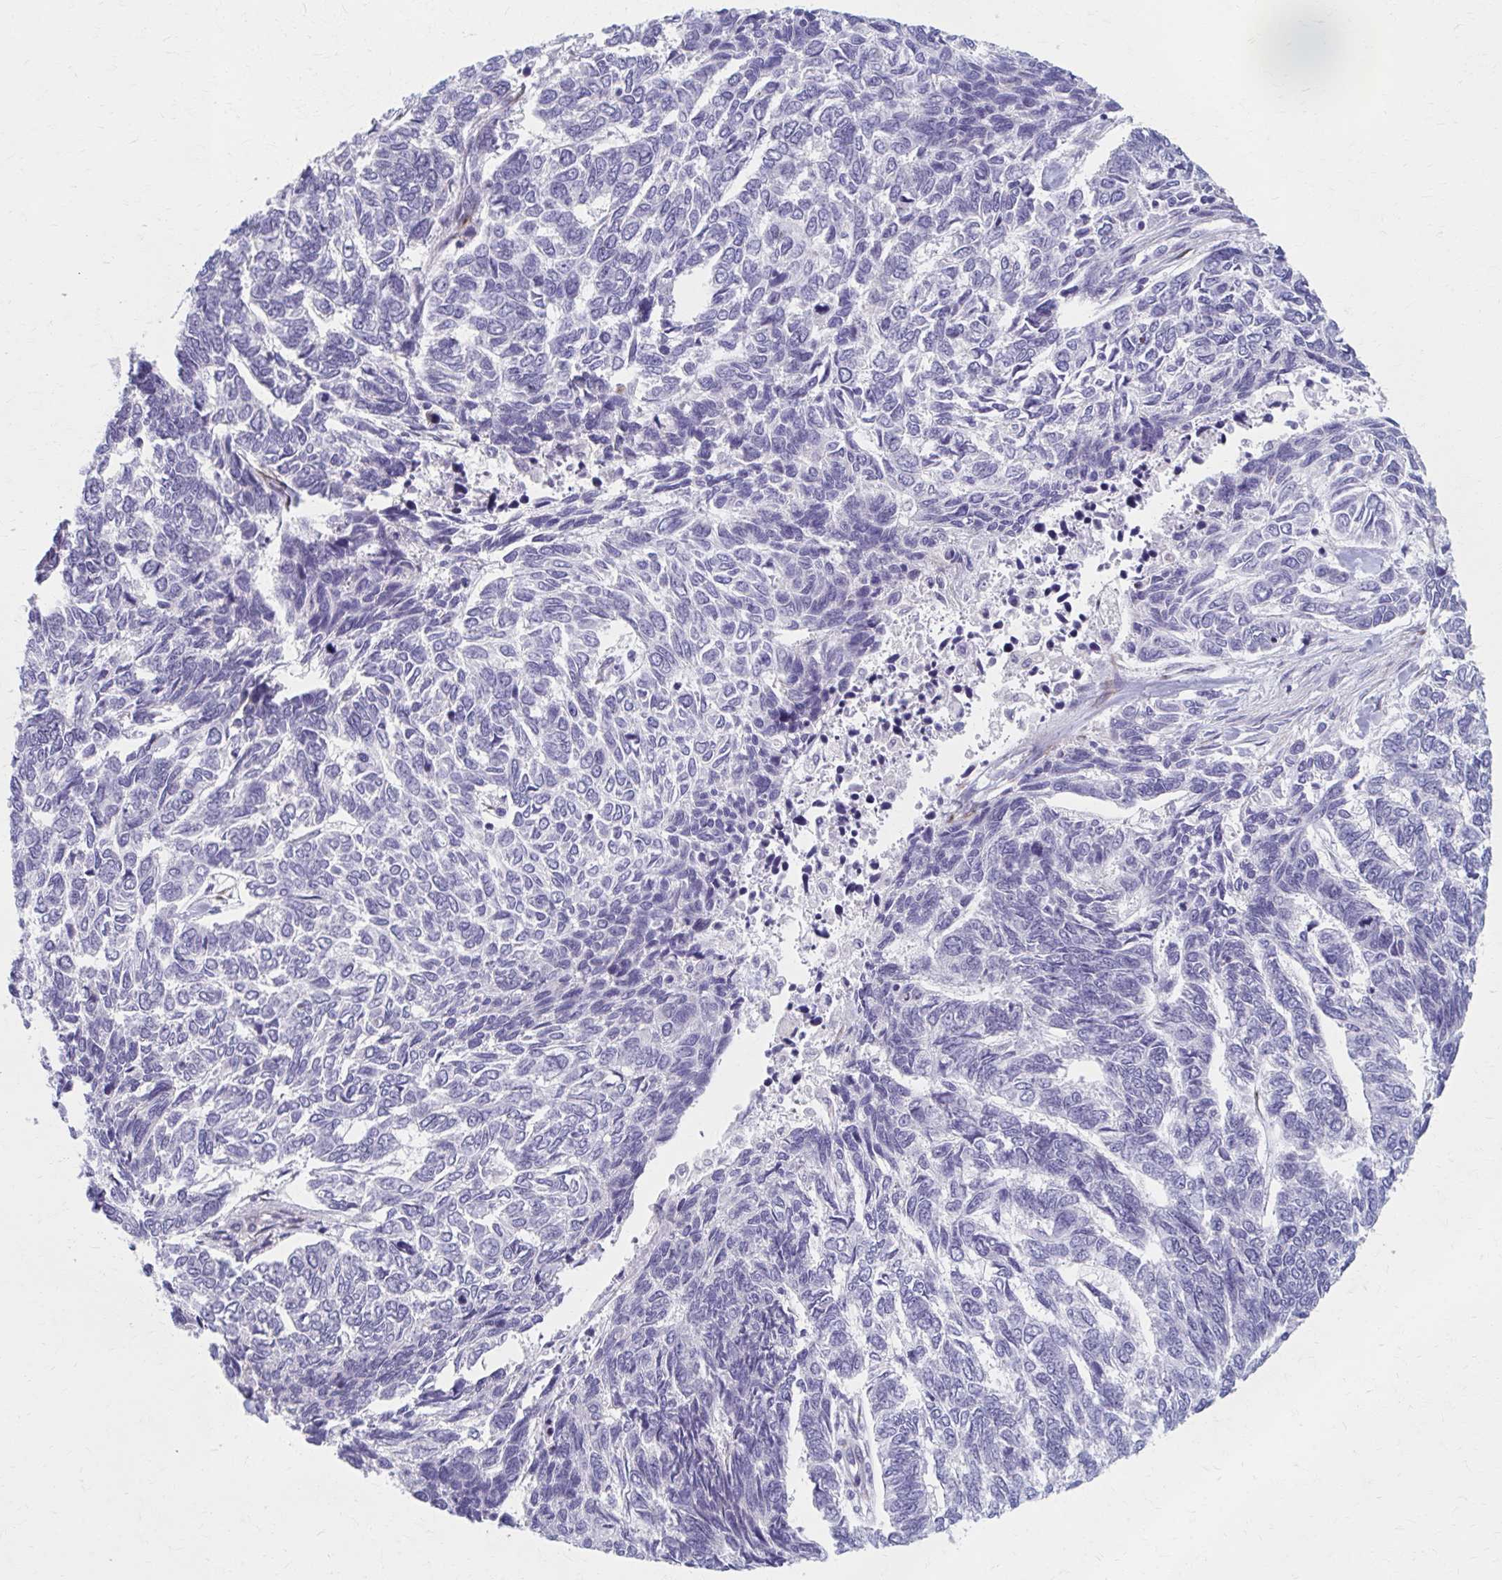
{"staining": {"intensity": "negative", "quantity": "none", "location": "none"}, "tissue": "skin cancer", "cell_type": "Tumor cells", "image_type": "cancer", "snomed": [{"axis": "morphology", "description": "Basal cell carcinoma"}, {"axis": "topography", "description": "Skin"}], "caption": "Tumor cells are negative for protein expression in human skin basal cell carcinoma.", "gene": "OLFM2", "patient": {"sex": "female", "age": 65}}